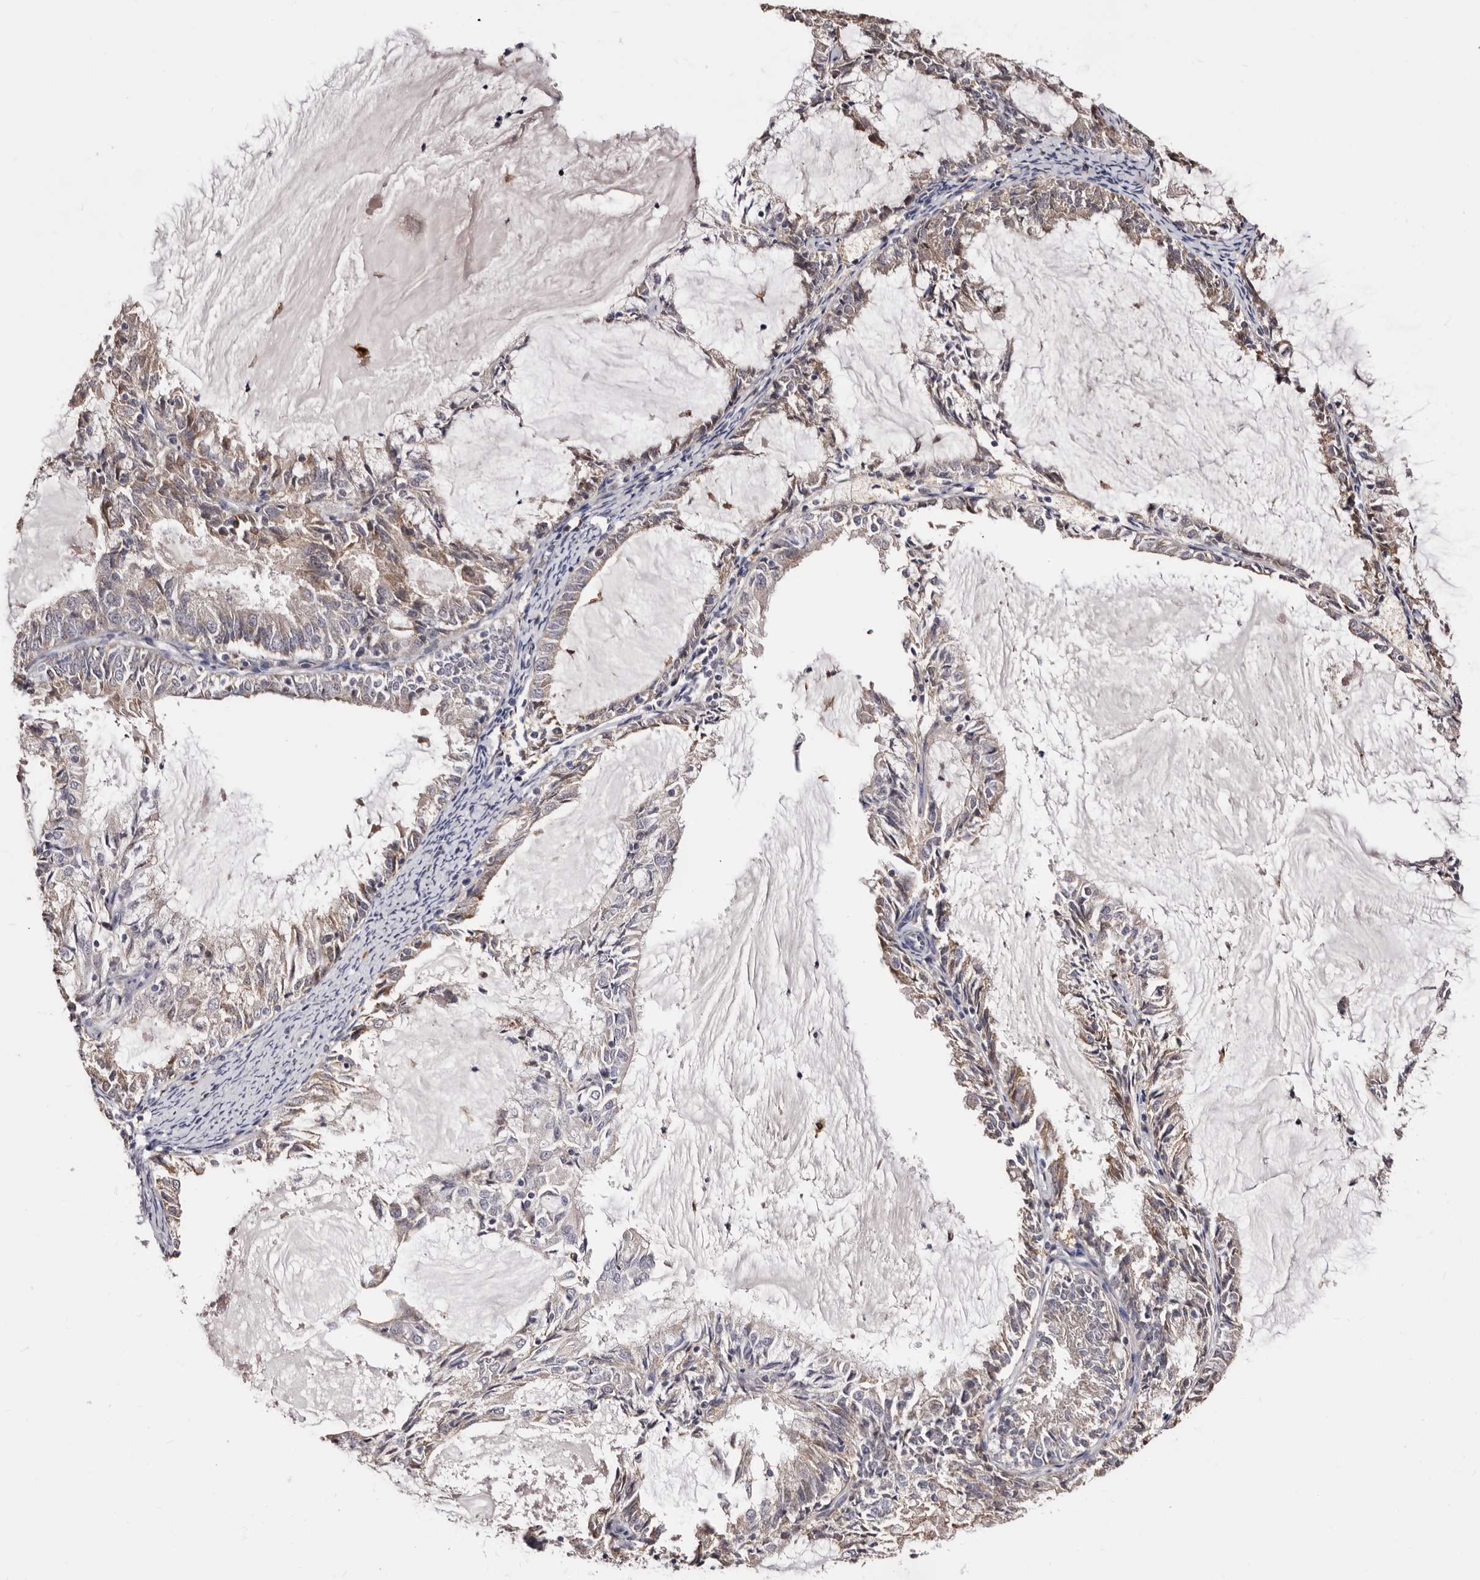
{"staining": {"intensity": "weak", "quantity": "<25%", "location": "cytoplasmic/membranous"}, "tissue": "endometrial cancer", "cell_type": "Tumor cells", "image_type": "cancer", "snomed": [{"axis": "morphology", "description": "Adenocarcinoma, NOS"}, {"axis": "topography", "description": "Endometrium"}], "caption": "Tumor cells show no significant protein staining in endometrial cancer.", "gene": "PTAFR", "patient": {"sex": "female", "age": 57}}